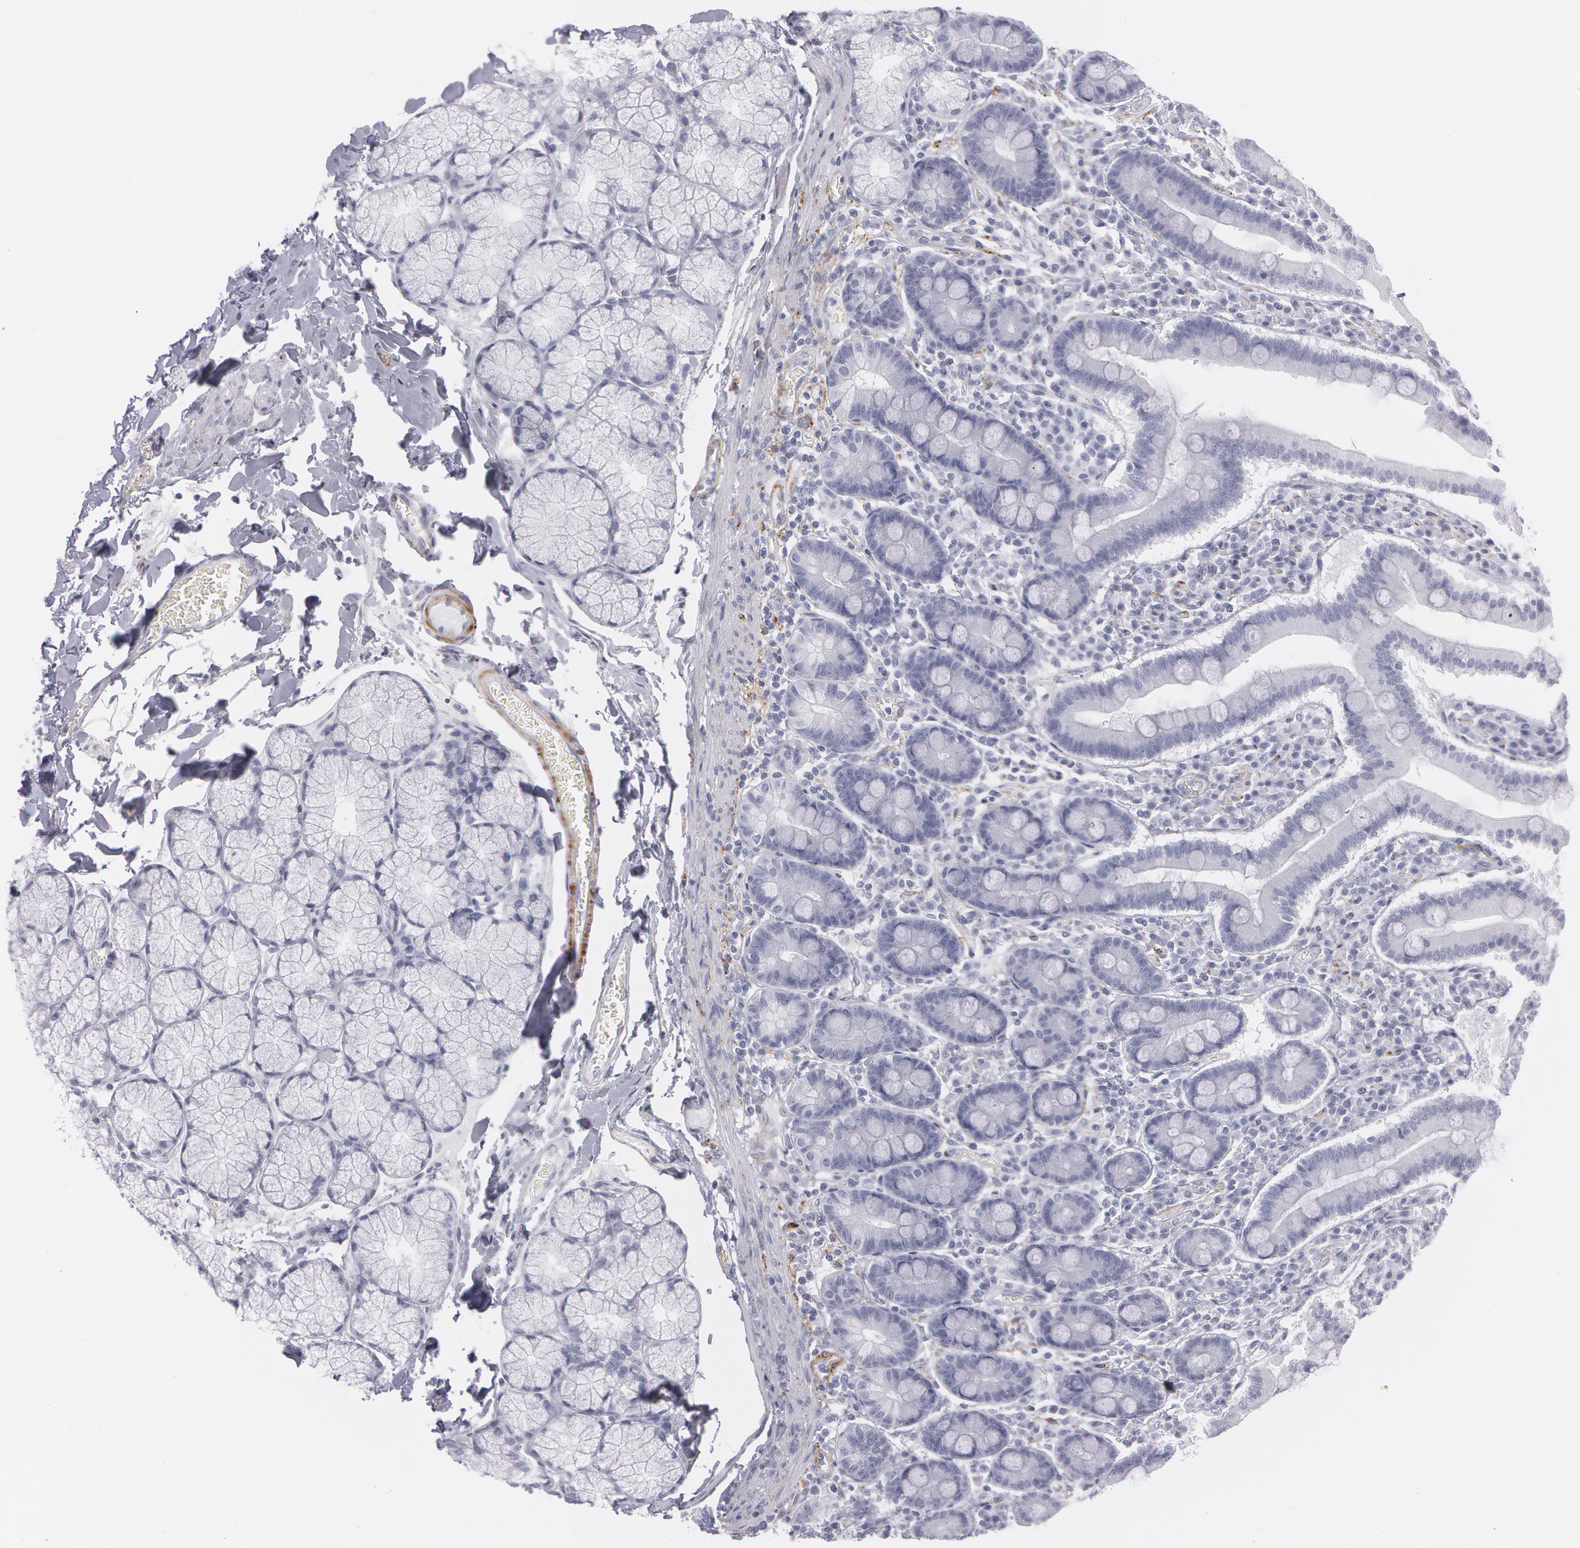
{"staining": {"intensity": "negative", "quantity": "none", "location": "none"}, "tissue": "duodenum", "cell_type": "Glandular cells", "image_type": "normal", "snomed": [{"axis": "morphology", "description": "Normal tissue, NOS"}, {"axis": "topography", "description": "Duodenum"}], "caption": "Protein analysis of normal duodenum exhibits no significant positivity in glandular cells.", "gene": "SNCG", "patient": {"sex": "male", "age": 50}}